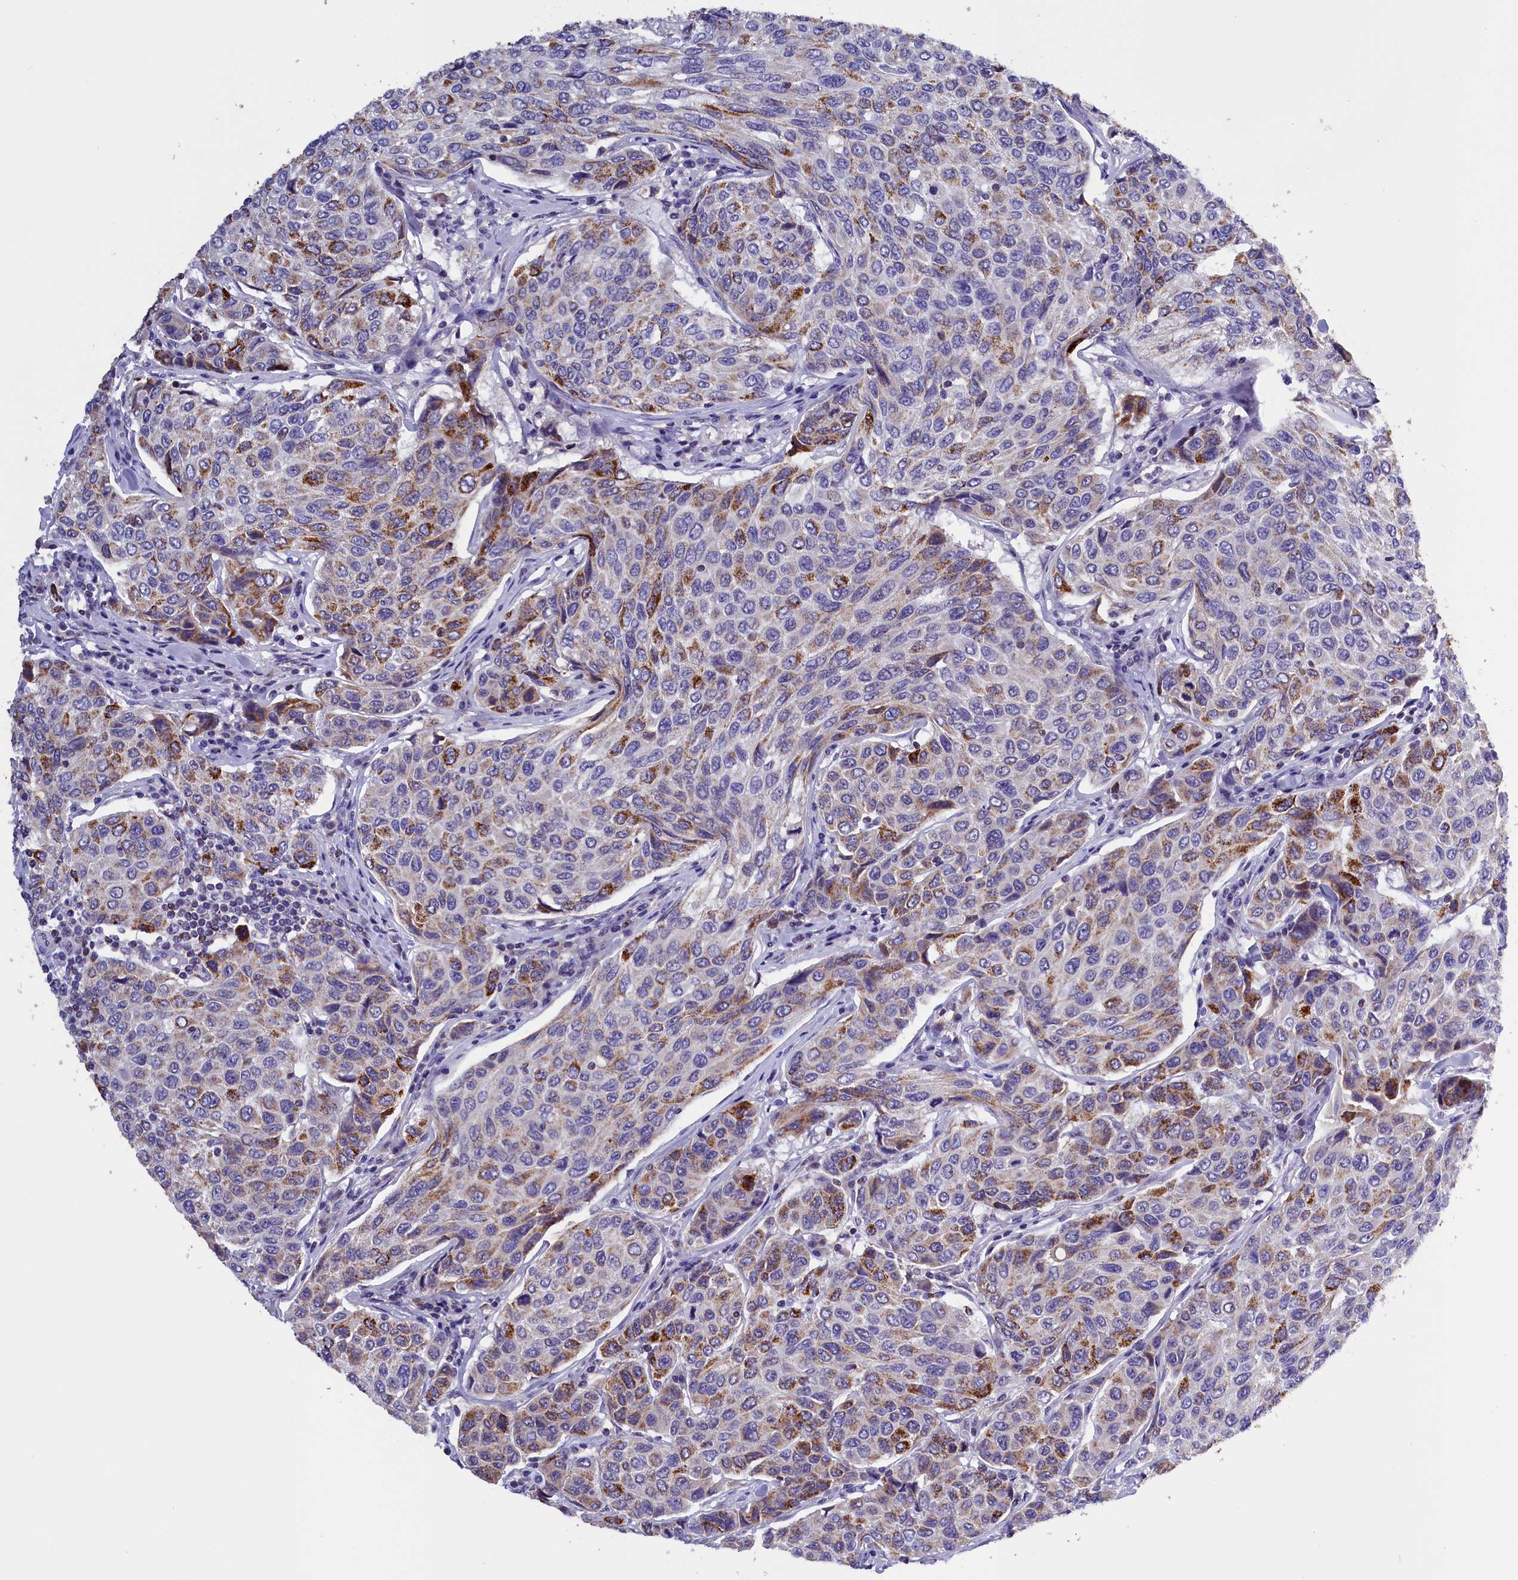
{"staining": {"intensity": "moderate", "quantity": "25%-75%", "location": "cytoplasmic/membranous"}, "tissue": "breast cancer", "cell_type": "Tumor cells", "image_type": "cancer", "snomed": [{"axis": "morphology", "description": "Duct carcinoma"}, {"axis": "topography", "description": "Breast"}], "caption": "Protein staining shows moderate cytoplasmic/membranous expression in about 25%-75% of tumor cells in breast cancer (intraductal carcinoma).", "gene": "ABAT", "patient": {"sex": "female", "age": 55}}